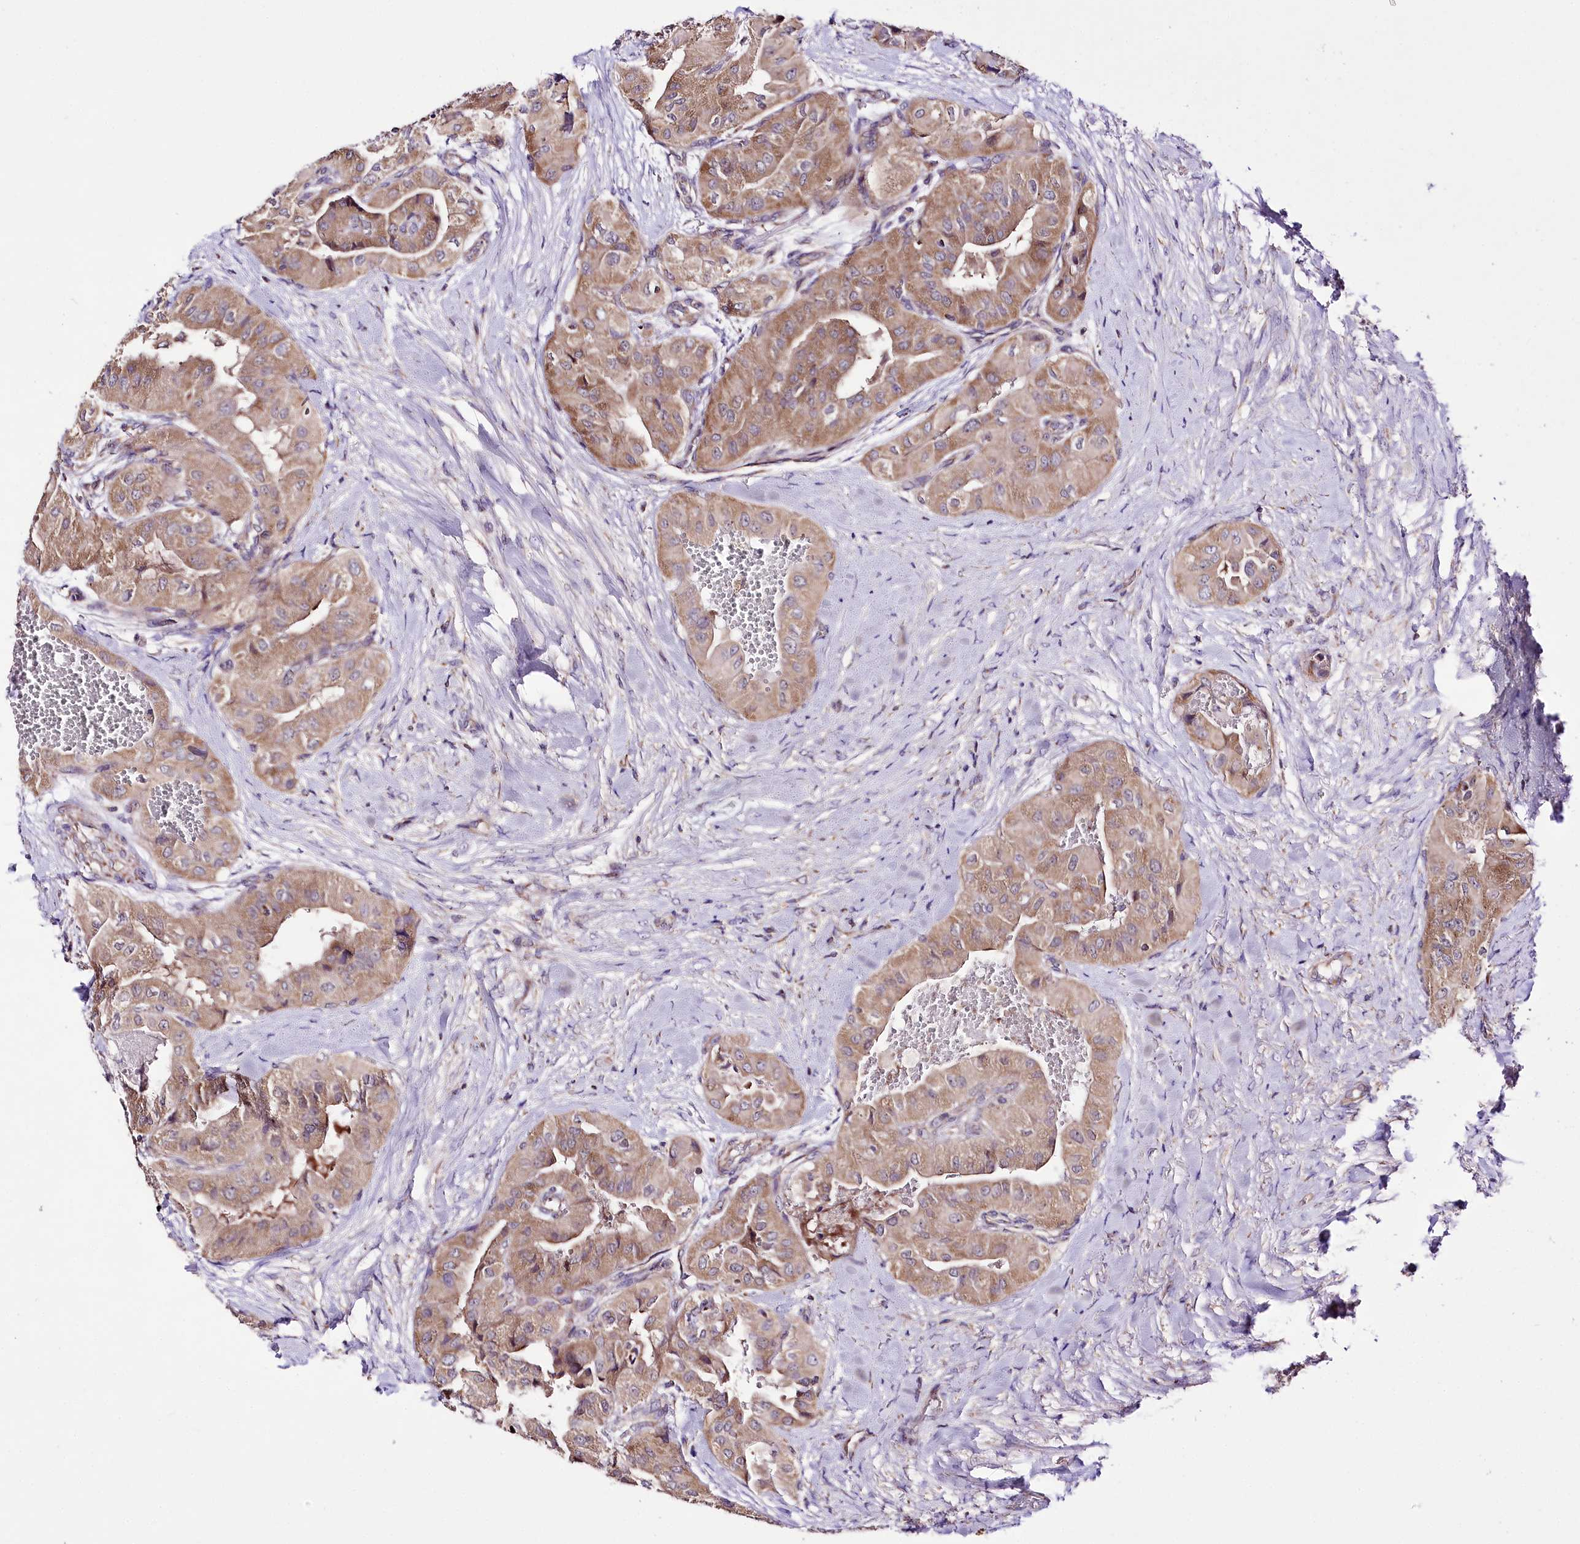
{"staining": {"intensity": "moderate", "quantity": ">75%", "location": "cytoplasmic/membranous"}, "tissue": "thyroid cancer", "cell_type": "Tumor cells", "image_type": "cancer", "snomed": [{"axis": "morphology", "description": "Papillary adenocarcinoma, NOS"}, {"axis": "topography", "description": "Thyroid gland"}], "caption": "Protein expression analysis of thyroid cancer exhibits moderate cytoplasmic/membranous expression in approximately >75% of tumor cells. The staining was performed using DAB, with brown indicating positive protein expression. Nuclei are stained blue with hematoxylin.", "gene": "ATE1", "patient": {"sex": "female", "age": 59}}